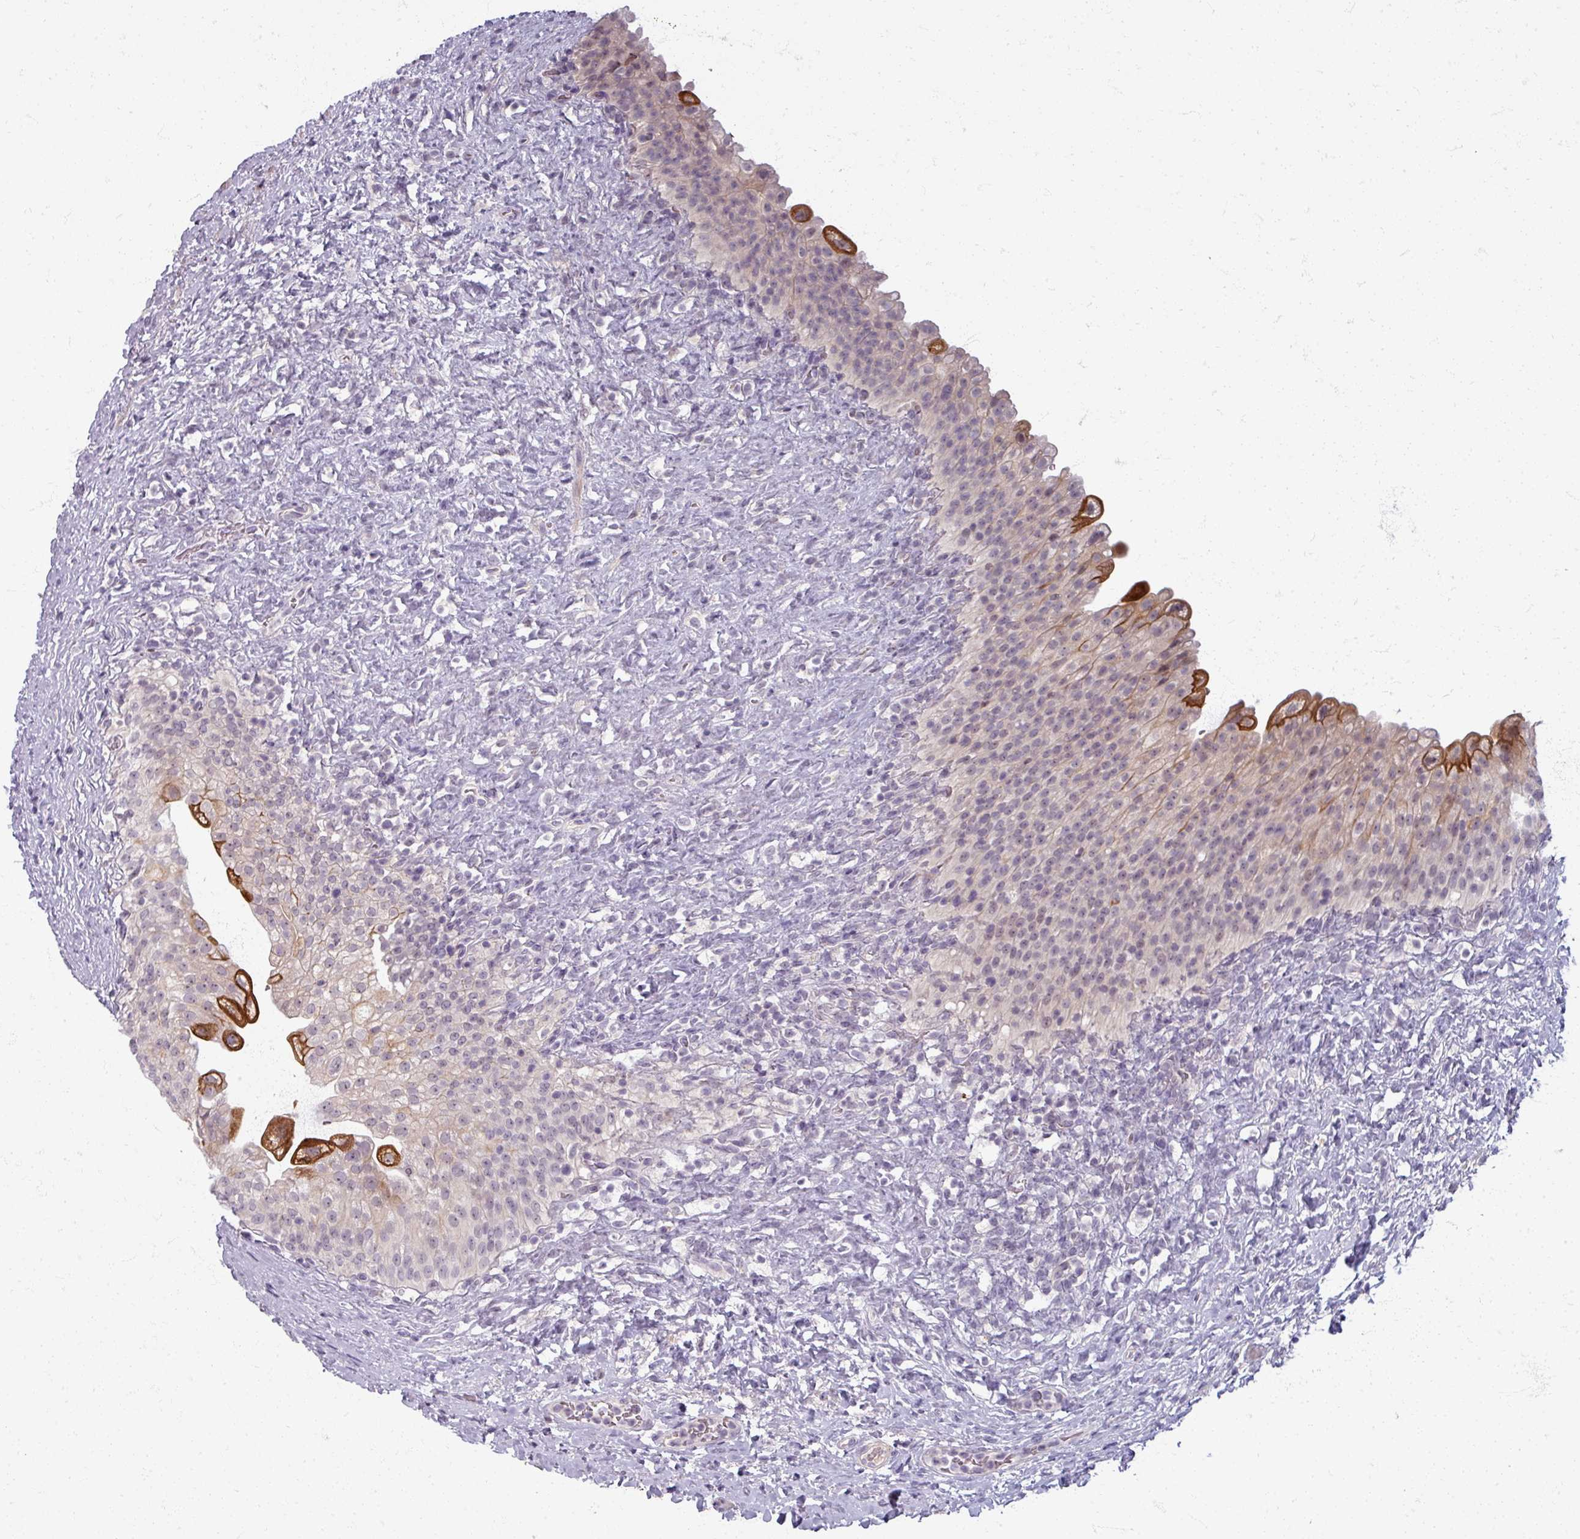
{"staining": {"intensity": "strong", "quantity": "<25%", "location": "cytoplasmic/membranous"}, "tissue": "urinary bladder", "cell_type": "Urothelial cells", "image_type": "normal", "snomed": [{"axis": "morphology", "description": "Normal tissue, NOS"}, {"axis": "topography", "description": "Urinary bladder"}], "caption": "This photomicrograph reveals immunohistochemistry (IHC) staining of unremarkable human urinary bladder, with medium strong cytoplasmic/membranous expression in approximately <25% of urothelial cells.", "gene": "TTLL7", "patient": {"sex": "female", "age": 27}}